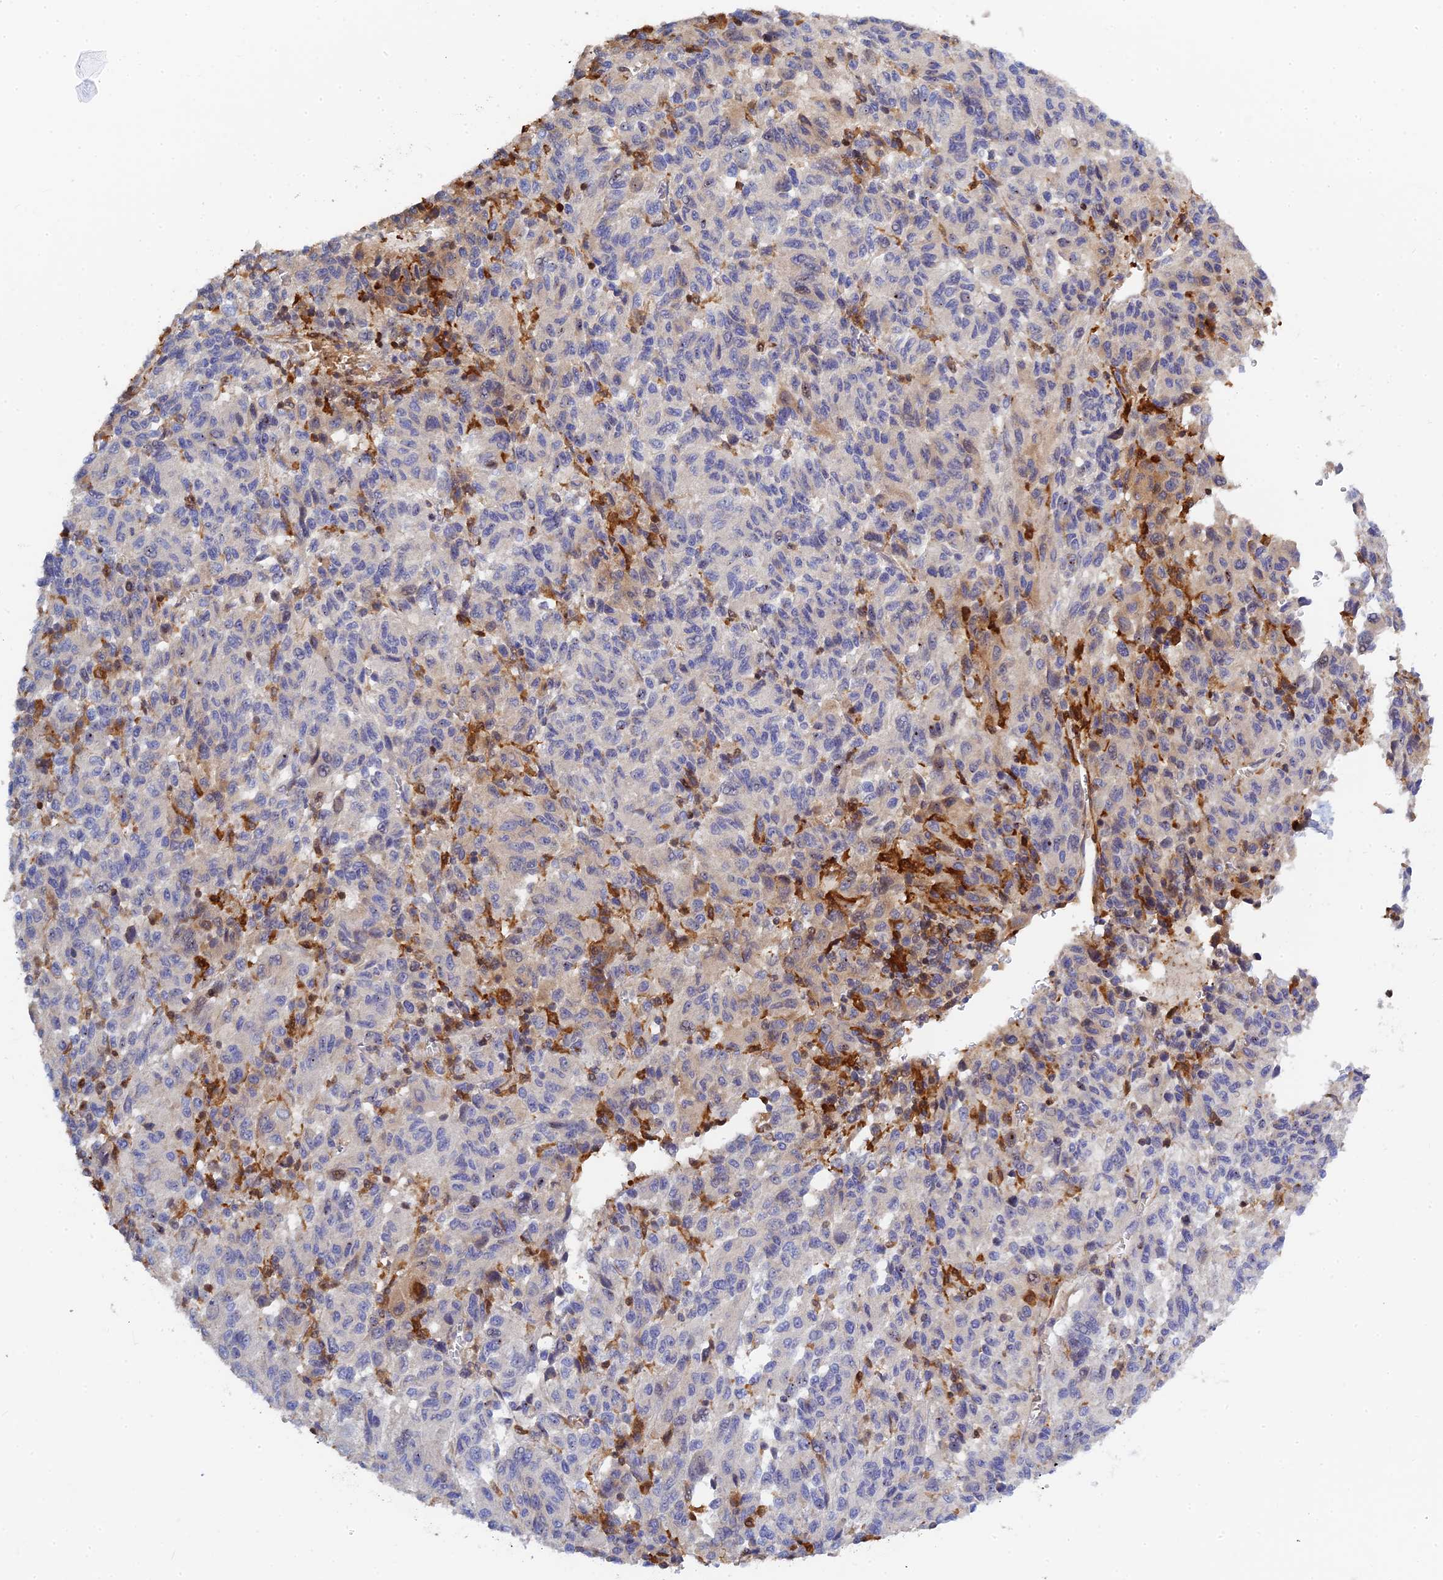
{"staining": {"intensity": "negative", "quantity": "none", "location": "none"}, "tissue": "melanoma", "cell_type": "Tumor cells", "image_type": "cancer", "snomed": [{"axis": "morphology", "description": "Malignant melanoma, Metastatic site"}, {"axis": "topography", "description": "Lung"}], "caption": "High magnification brightfield microscopy of malignant melanoma (metastatic site) stained with DAB (brown) and counterstained with hematoxylin (blue): tumor cells show no significant positivity.", "gene": "SPATA5L1", "patient": {"sex": "male", "age": 64}}